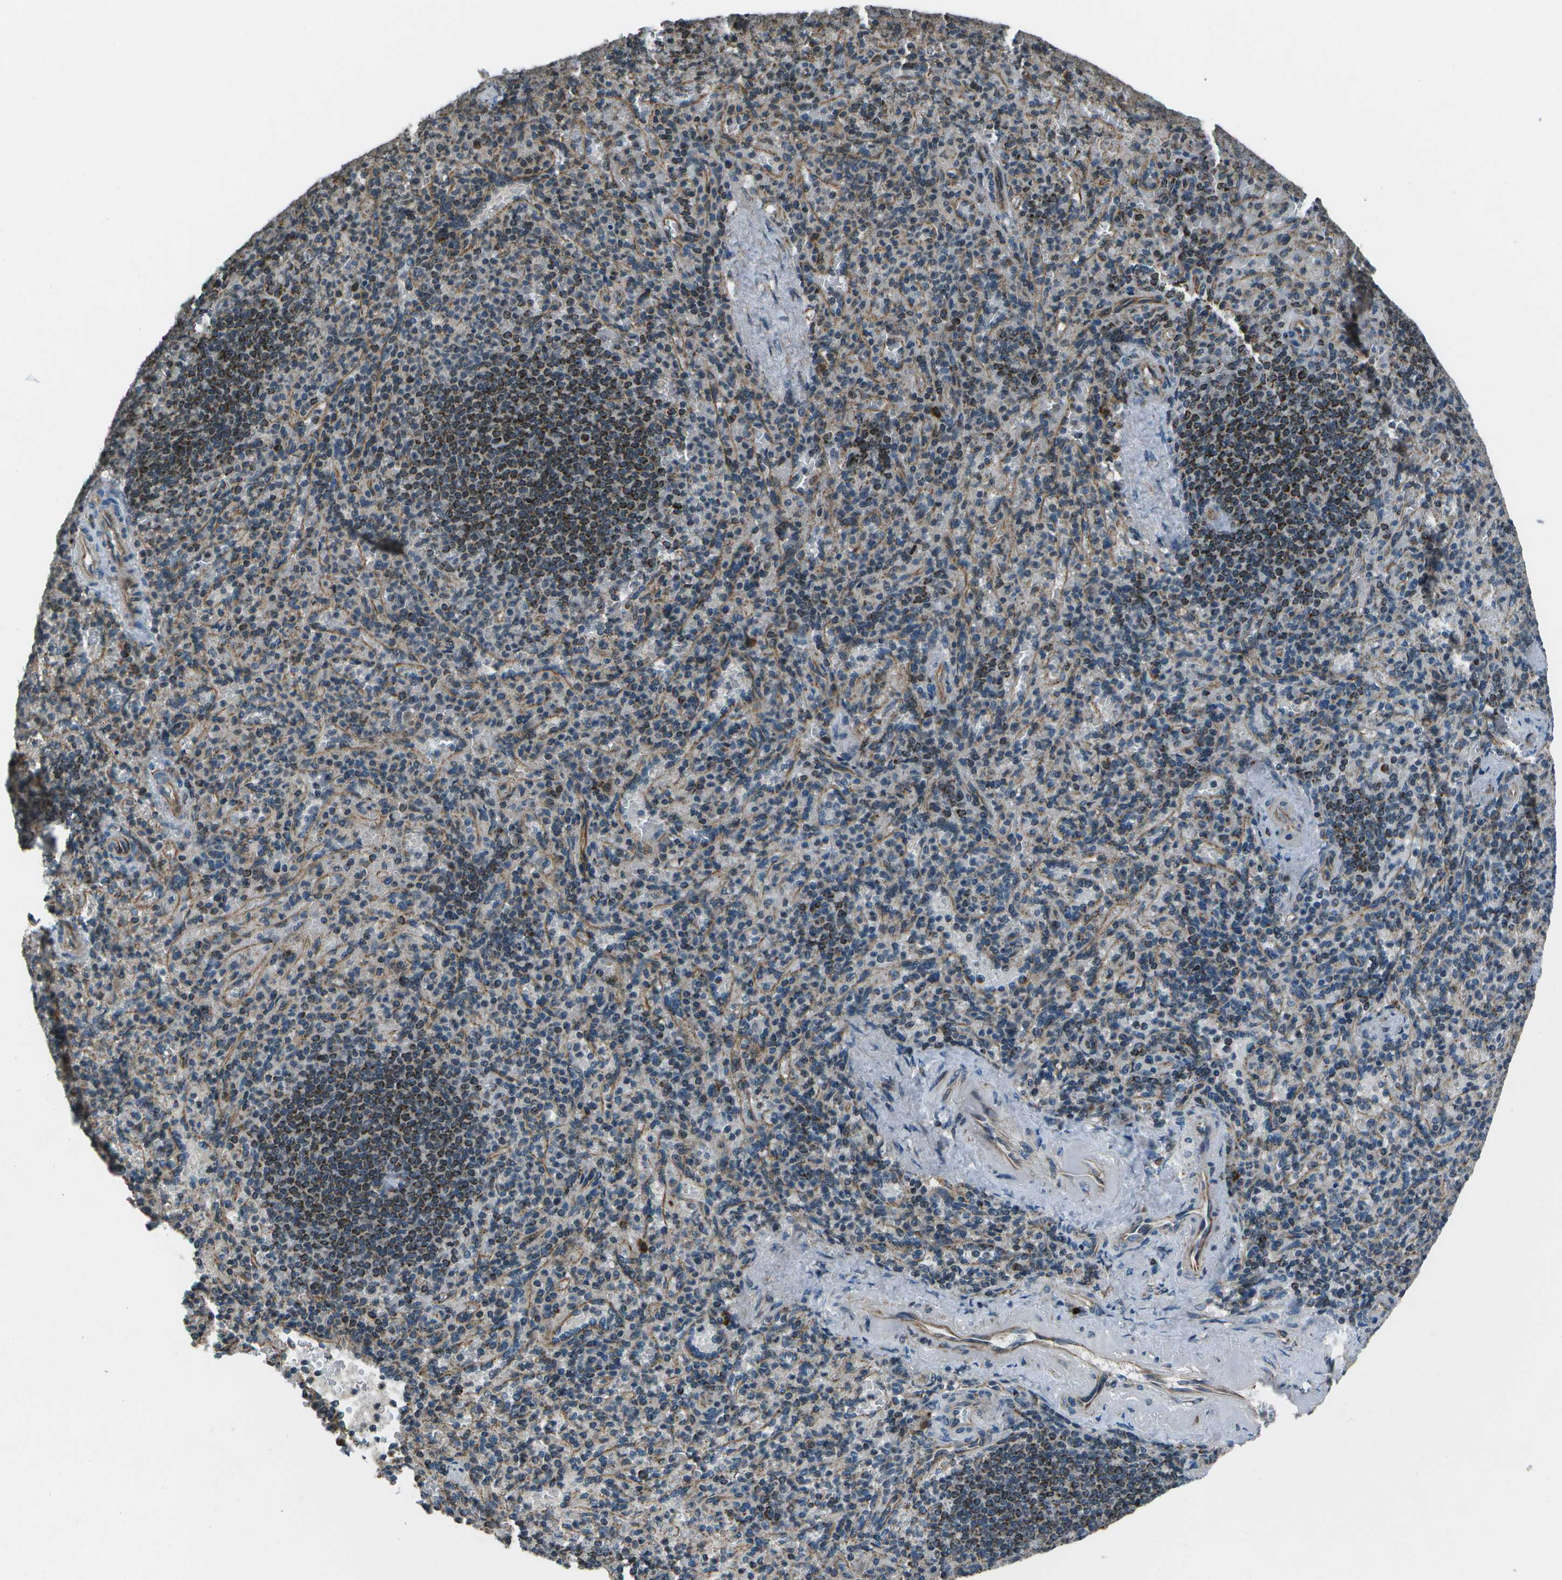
{"staining": {"intensity": "moderate", "quantity": "<25%", "location": "cytoplasmic/membranous"}, "tissue": "spleen", "cell_type": "Cells in red pulp", "image_type": "normal", "snomed": [{"axis": "morphology", "description": "Normal tissue, NOS"}, {"axis": "topography", "description": "Spleen"}], "caption": "Spleen stained for a protein (brown) shows moderate cytoplasmic/membranous positive staining in about <25% of cells in red pulp.", "gene": "EIF2AK1", "patient": {"sex": "female", "age": 74}}